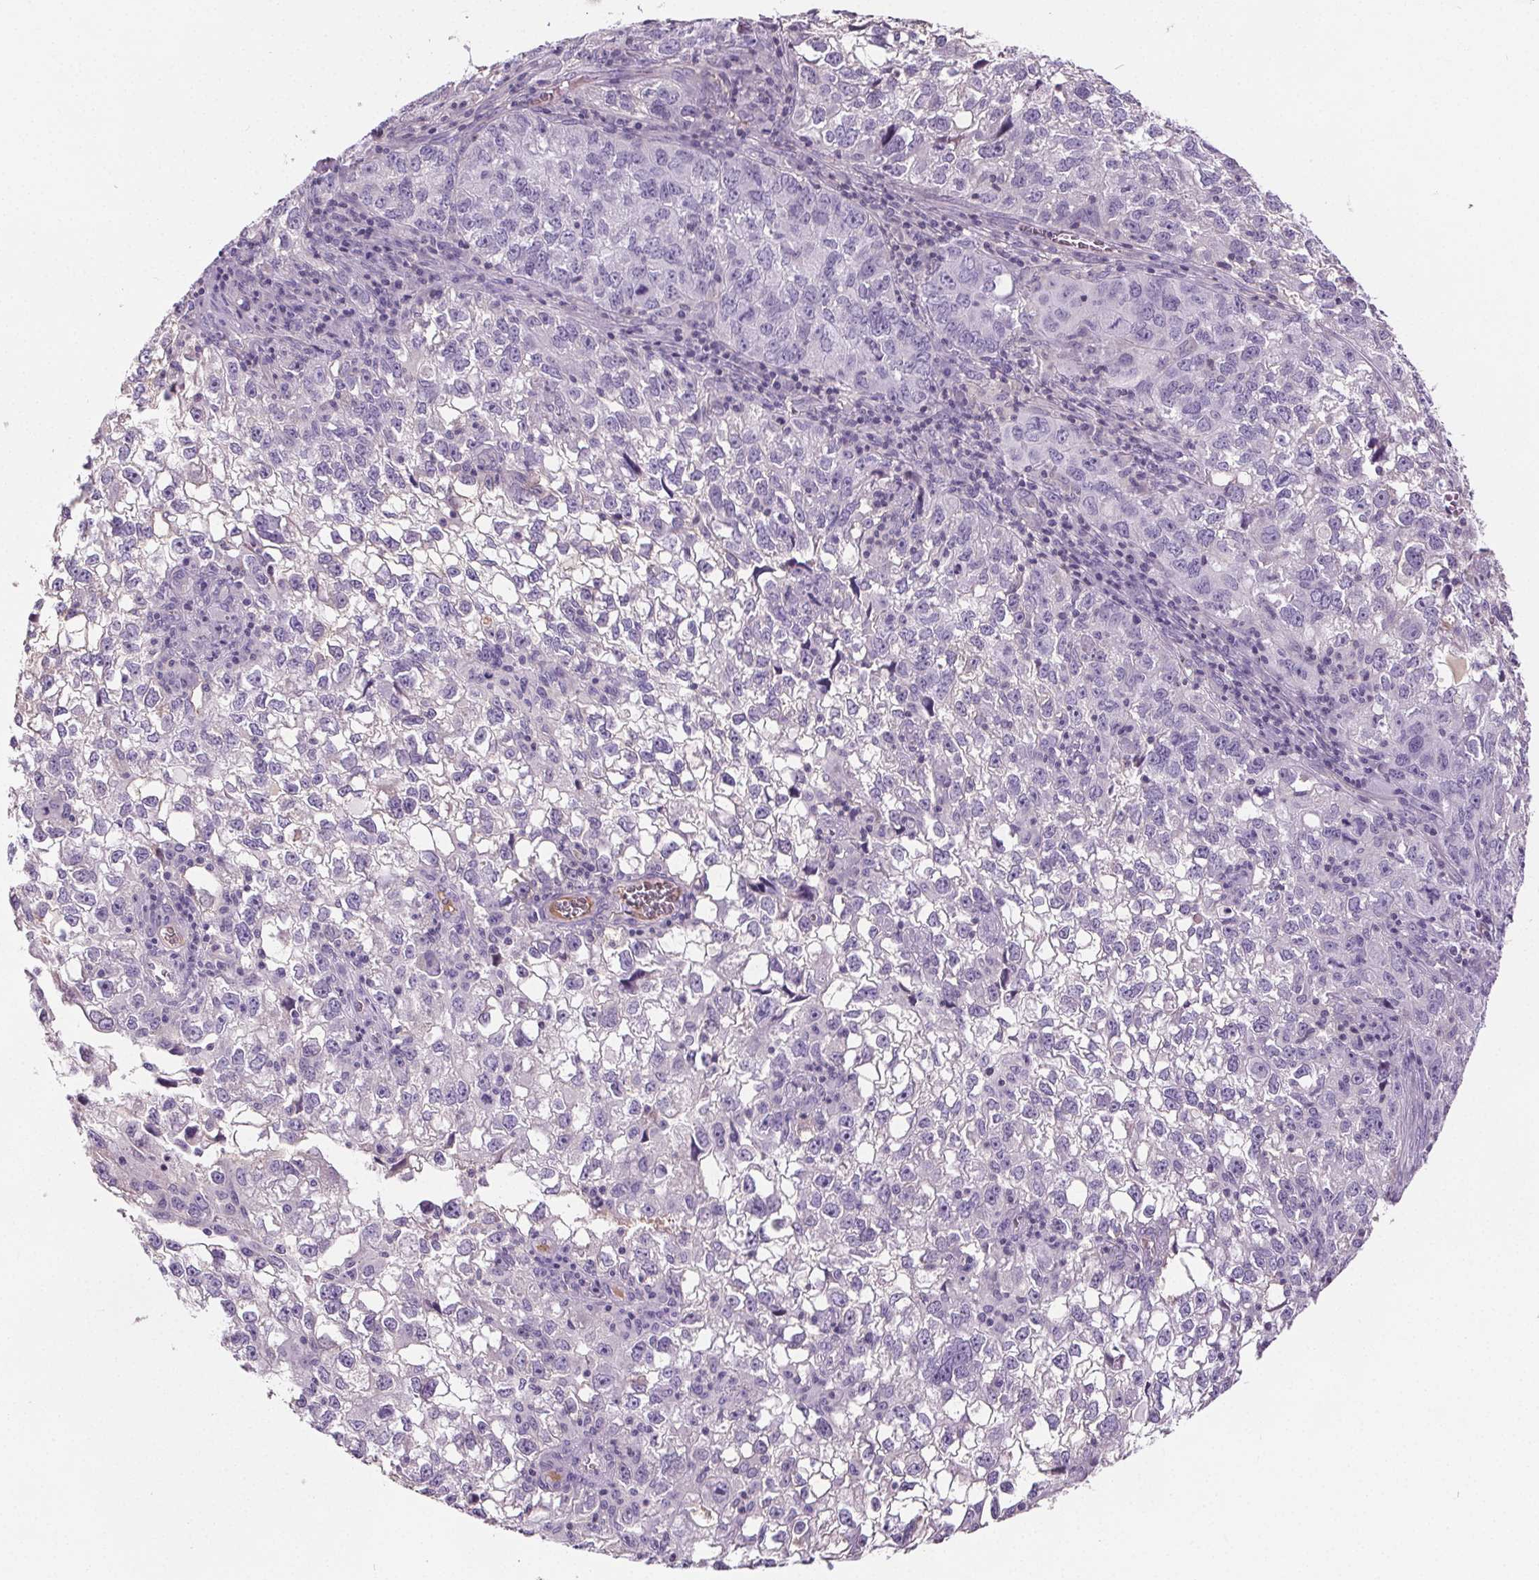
{"staining": {"intensity": "negative", "quantity": "none", "location": "none"}, "tissue": "cervical cancer", "cell_type": "Tumor cells", "image_type": "cancer", "snomed": [{"axis": "morphology", "description": "Squamous cell carcinoma, NOS"}, {"axis": "topography", "description": "Cervix"}], "caption": "Tumor cells show no significant protein expression in cervical cancer (squamous cell carcinoma).", "gene": "CD5L", "patient": {"sex": "female", "age": 55}}